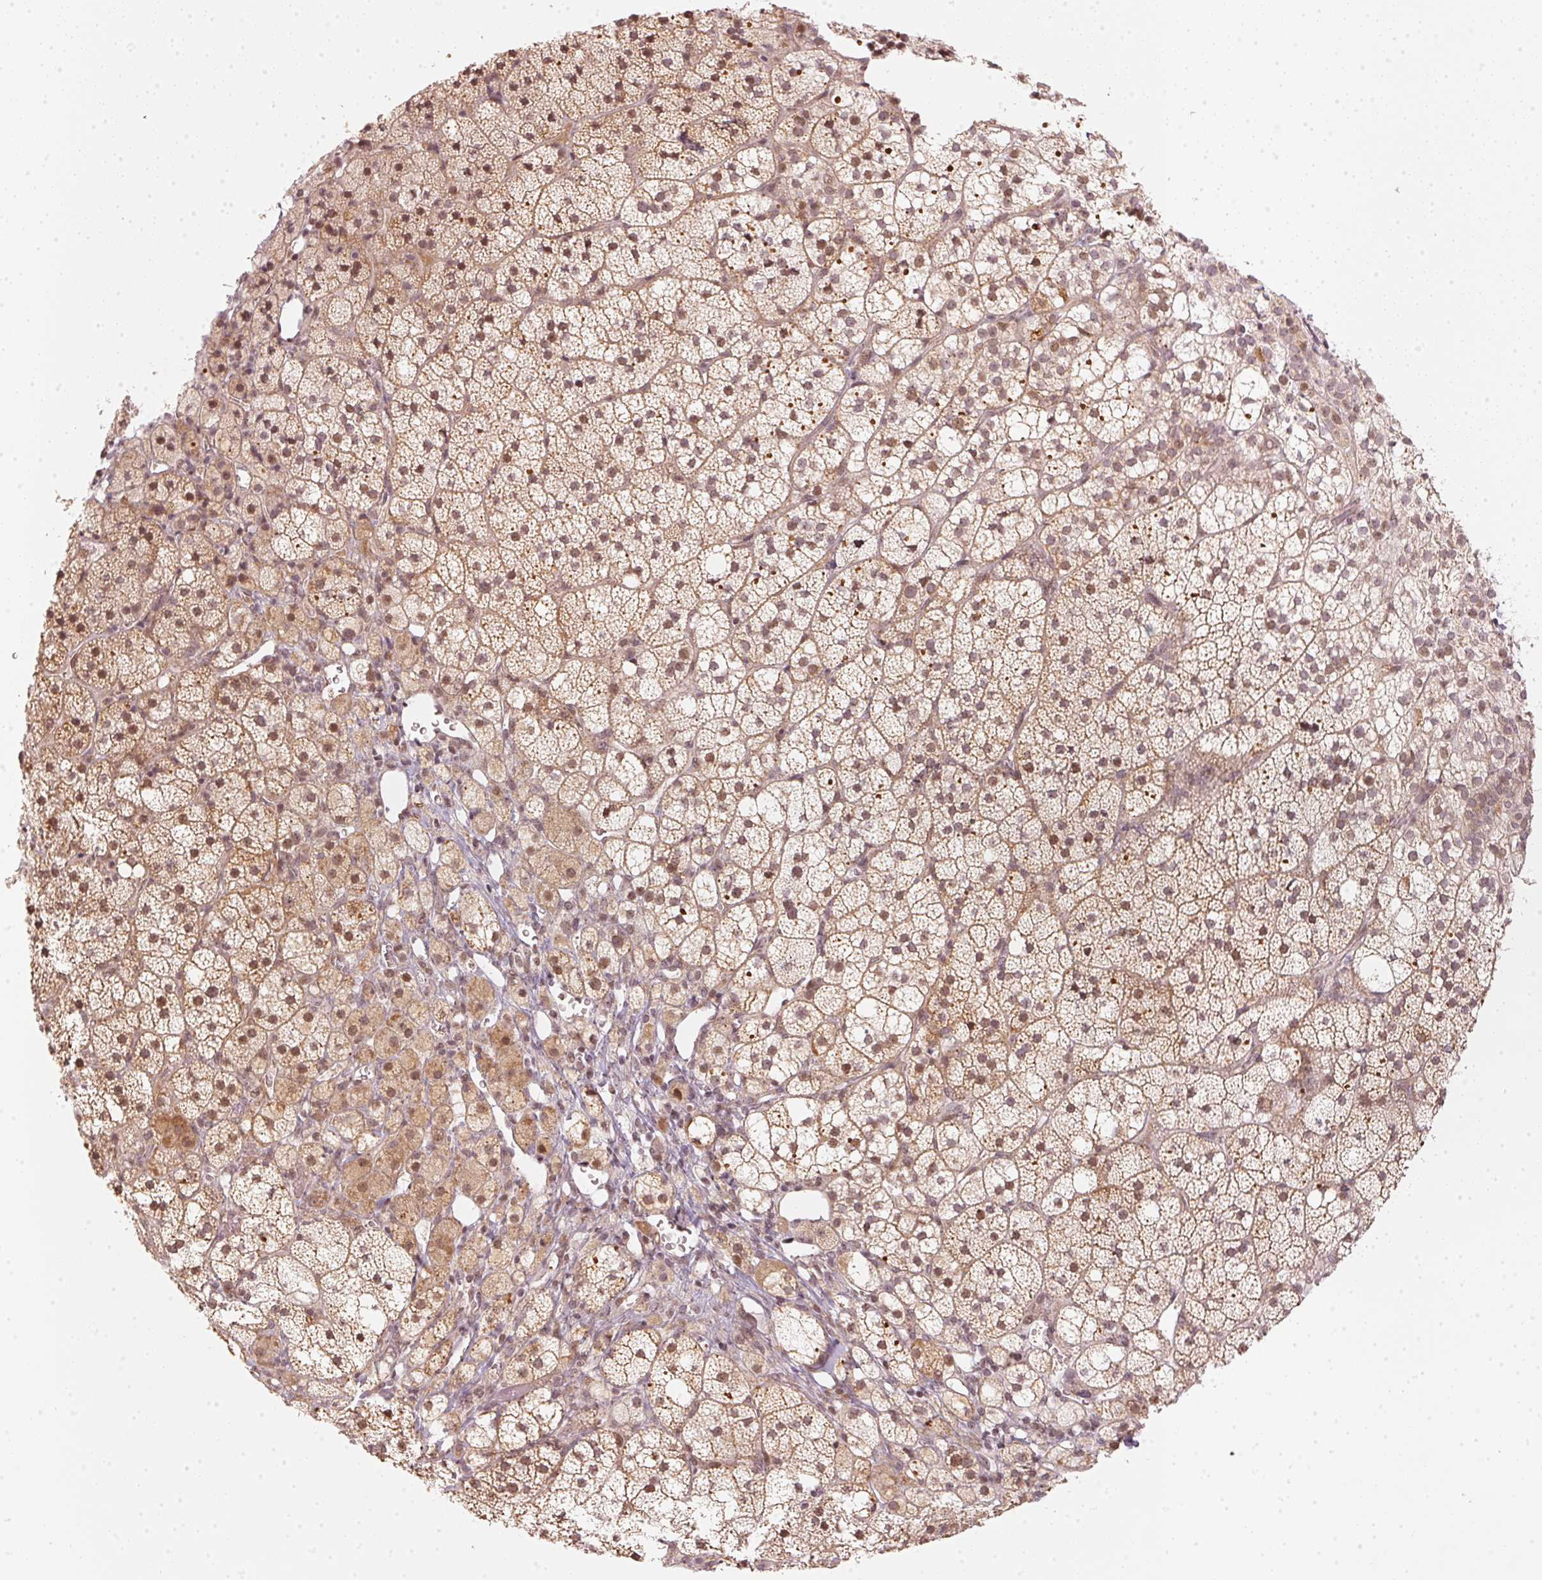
{"staining": {"intensity": "moderate", "quantity": ">75%", "location": "cytoplasmic/membranous,nuclear"}, "tissue": "adrenal gland", "cell_type": "Glandular cells", "image_type": "normal", "snomed": [{"axis": "morphology", "description": "Normal tissue, NOS"}, {"axis": "topography", "description": "Adrenal gland"}], "caption": "Brown immunohistochemical staining in benign adrenal gland shows moderate cytoplasmic/membranous,nuclear positivity in approximately >75% of glandular cells.", "gene": "KAT6A", "patient": {"sex": "male", "age": 53}}